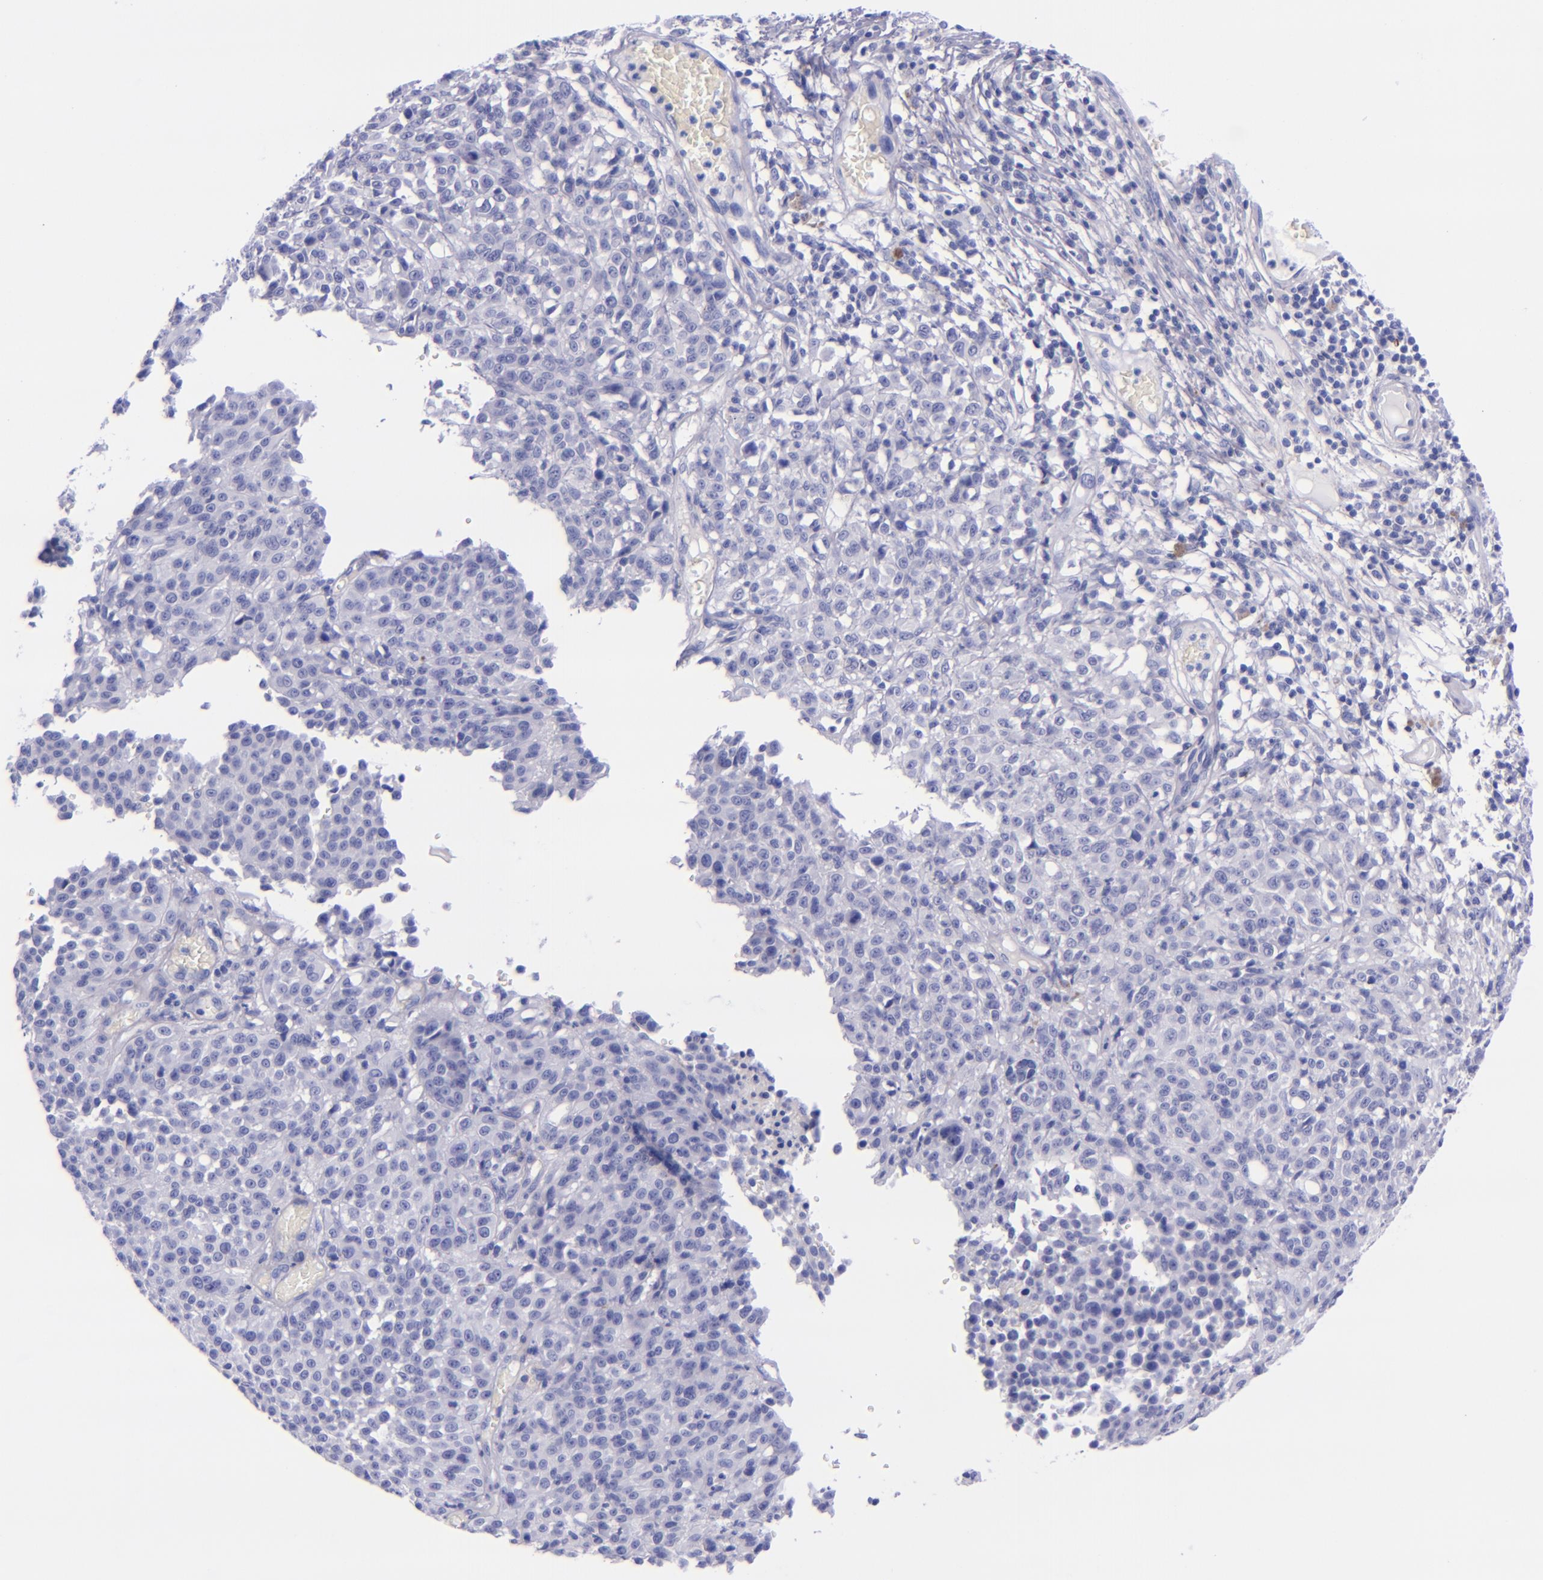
{"staining": {"intensity": "negative", "quantity": "none", "location": "none"}, "tissue": "melanoma", "cell_type": "Tumor cells", "image_type": "cancer", "snomed": [{"axis": "morphology", "description": "Malignant melanoma, NOS"}, {"axis": "topography", "description": "Skin"}], "caption": "This is an immunohistochemistry histopathology image of human melanoma. There is no expression in tumor cells.", "gene": "LAG3", "patient": {"sex": "female", "age": 49}}